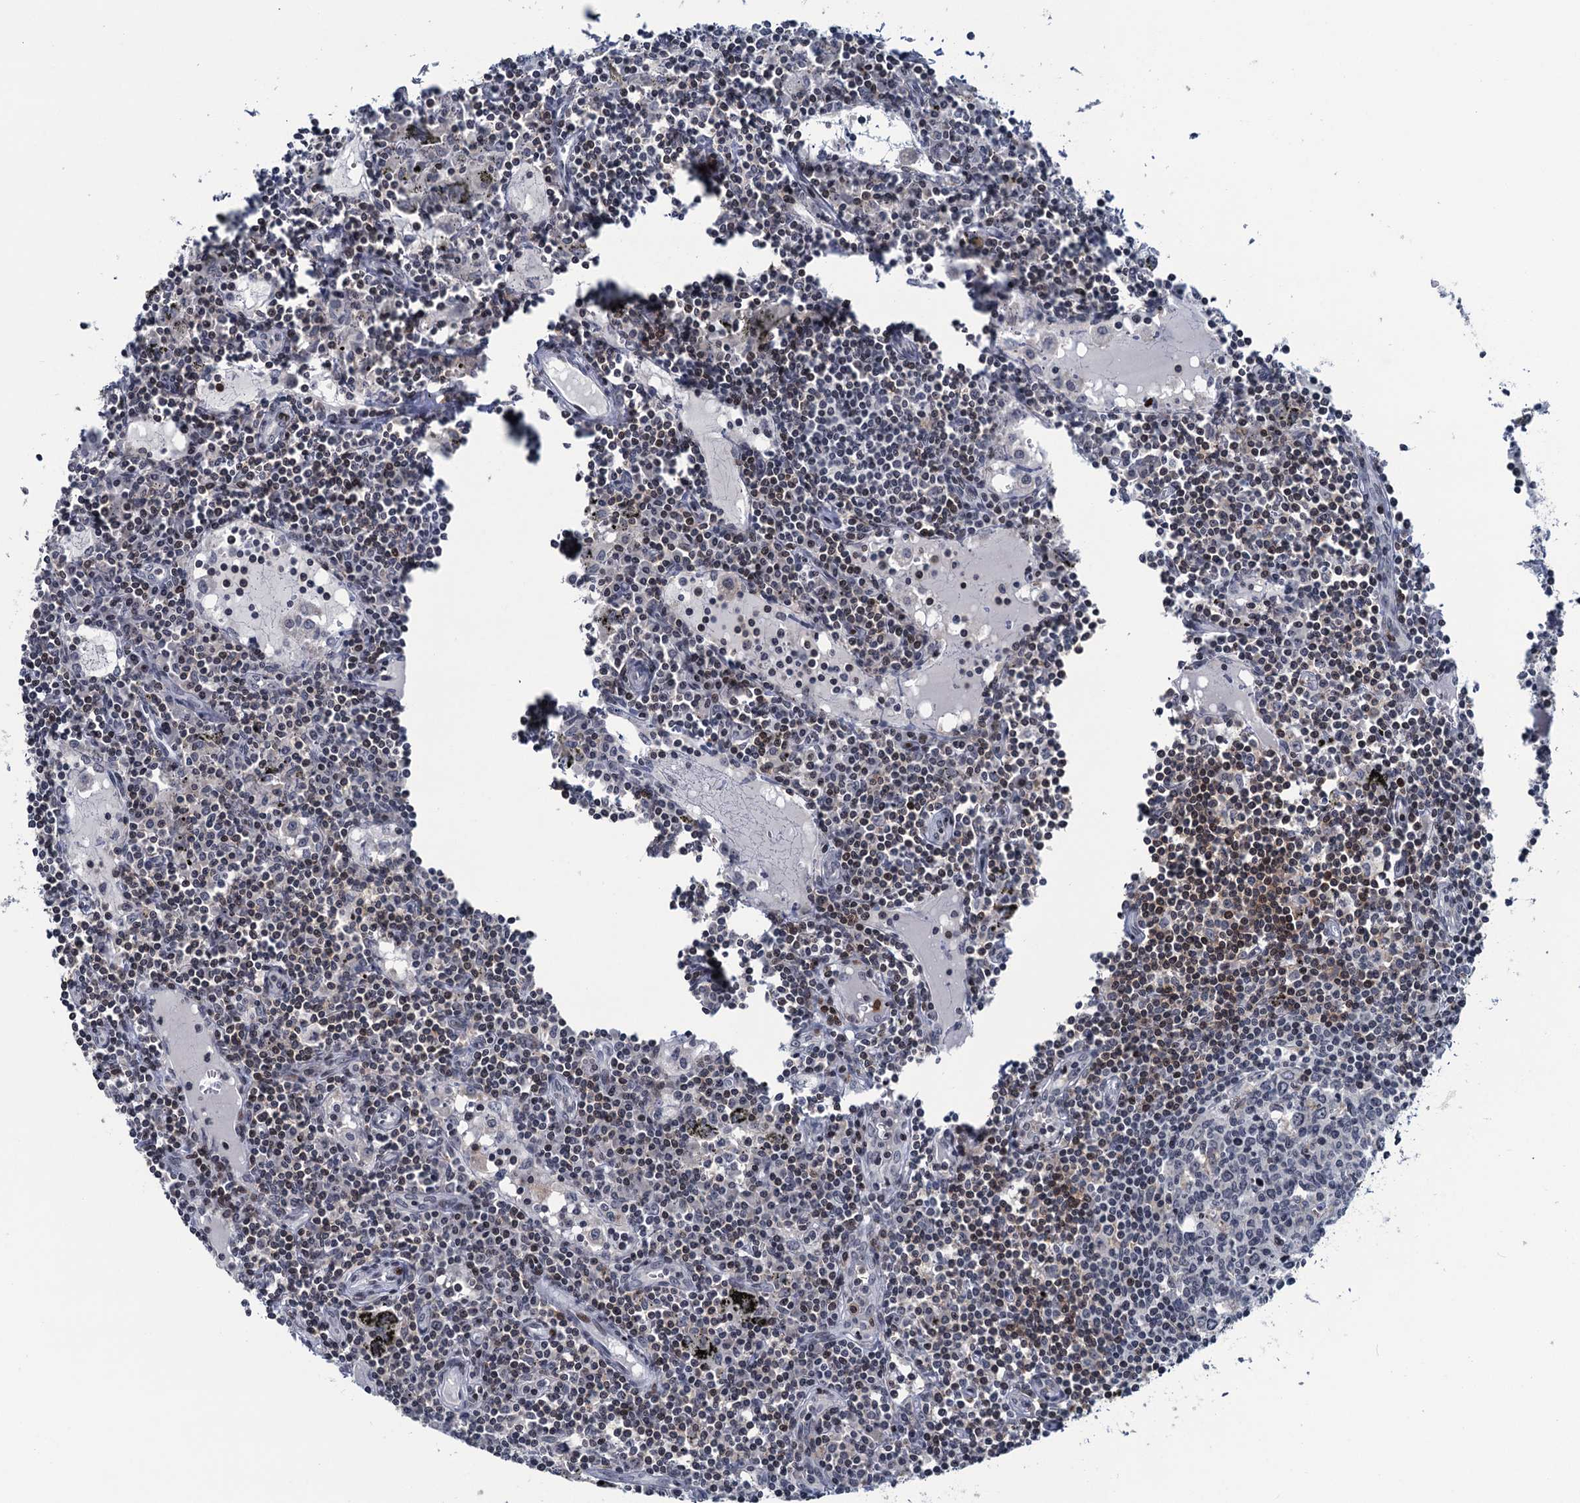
{"staining": {"intensity": "weak", "quantity": "<25%", "location": "cytoplasmic/membranous"}, "tissue": "lymph node", "cell_type": "Germinal center cells", "image_type": "normal", "snomed": [{"axis": "morphology", "description": "Normal tissue, NOS"}, {"axis": "topography", "description": "Lymph node"}], "caption": "Immunohistochemistry of normal lymph node reveals no expression in germinal center cells. The staining was performed using DAB (3,3'-diaminobenzidine) to visualize the protein expression in brown, while the nuclei were stained in blue with hematoxylin (Magnification: 20x).", "gene": "FYB1", "patient": {"sex": "male", "age": 74}}